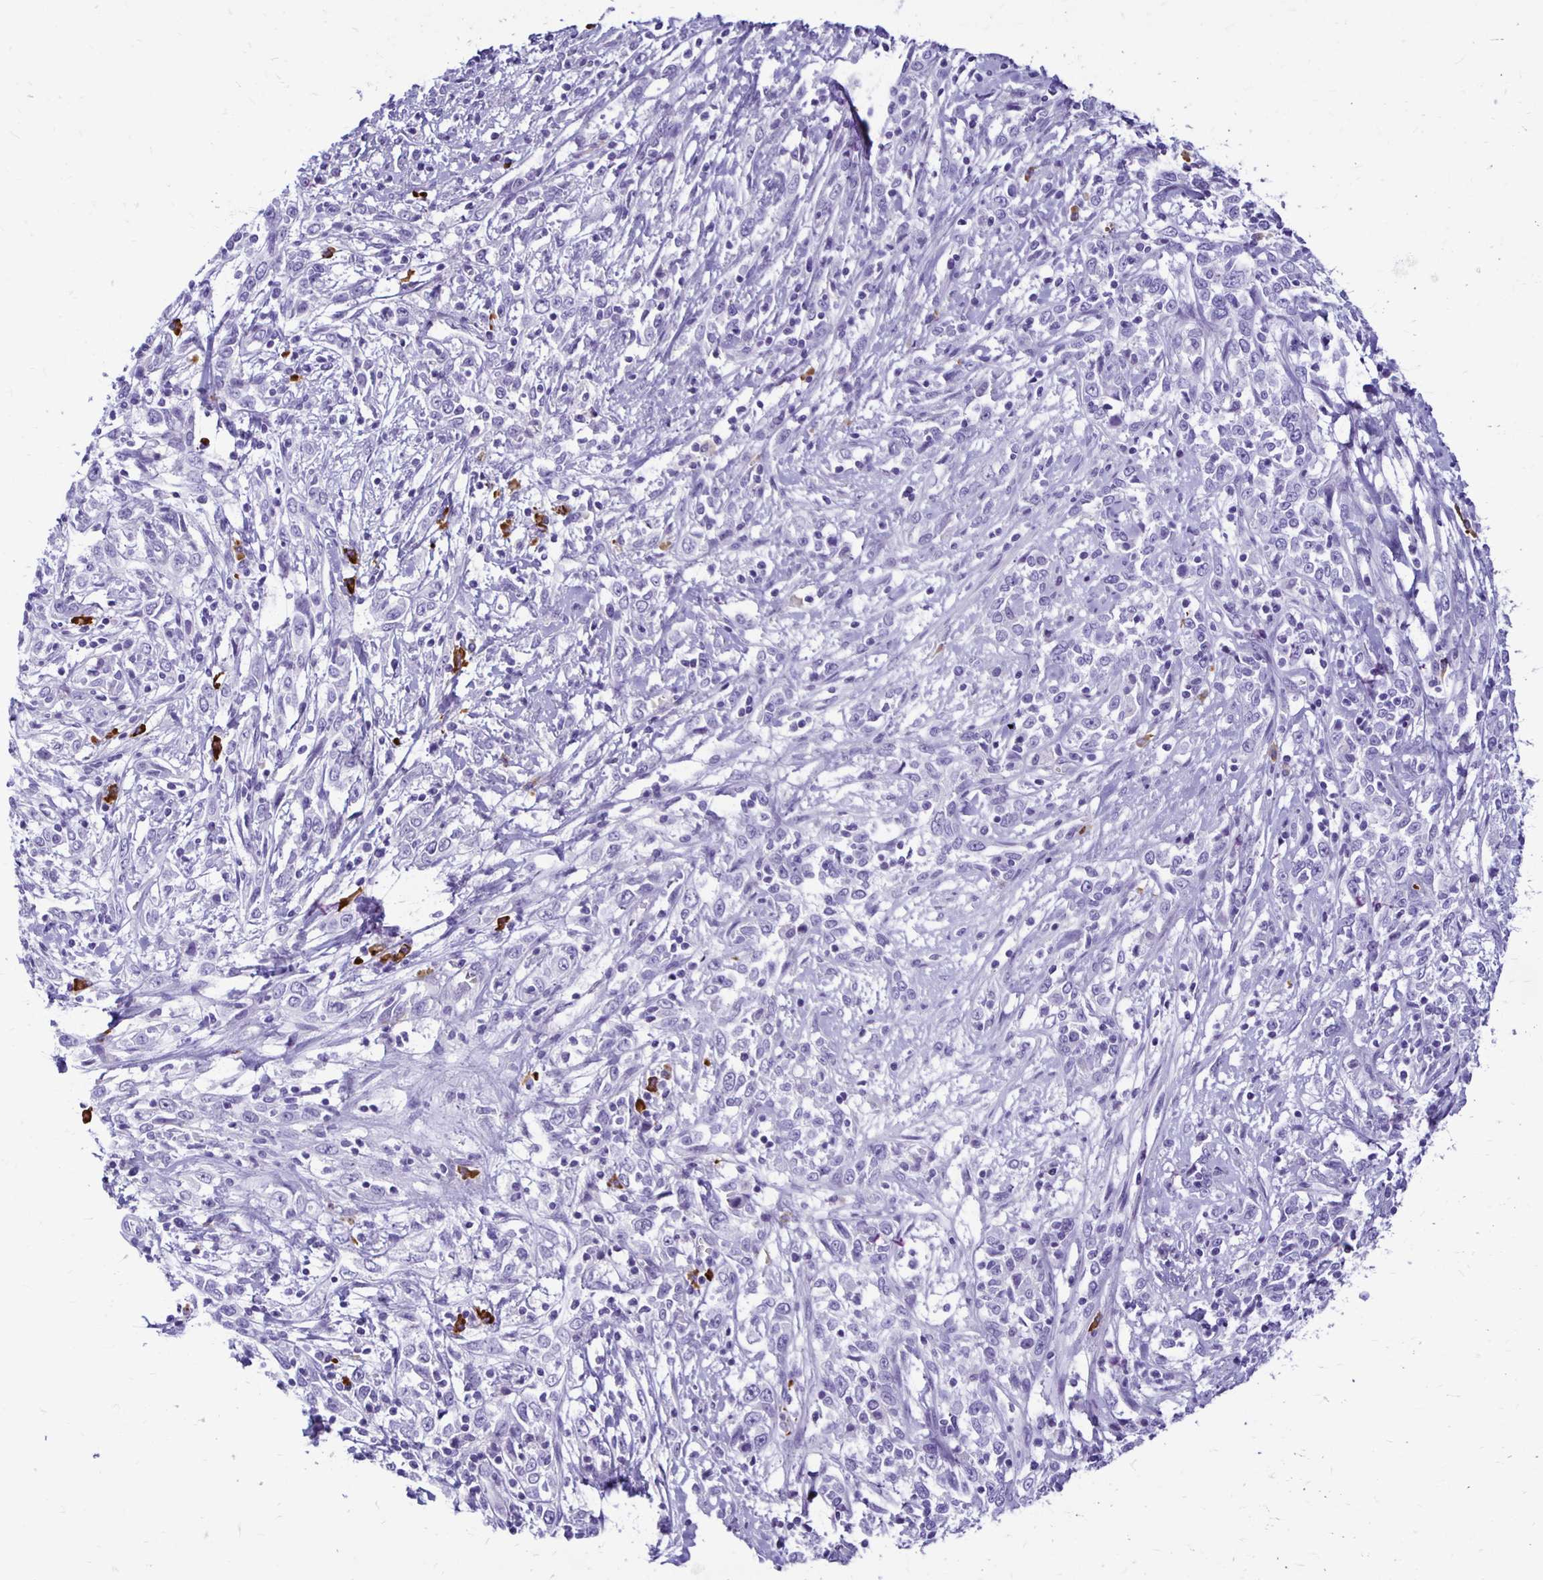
{"staining": {"intensity": "negative", "quantity": "none", "location": "none"}, "tissue": "cervical cancer", "cell_type": "Tumor cells", "image_type": "cancer", "snomed": [{"axis": "morphology", "description": "Adenocarcinoma, NOS"}, {"axis": "topography", "description": "Cervix"}], "caption": "Tumor cells are negative for protein expression in human cervical cancer. (Immunohistochemistry (ihc), brightfield microscopy, high magnification).", "gene": "FNTB", "patient": {"sex": "female", "age": 40}}